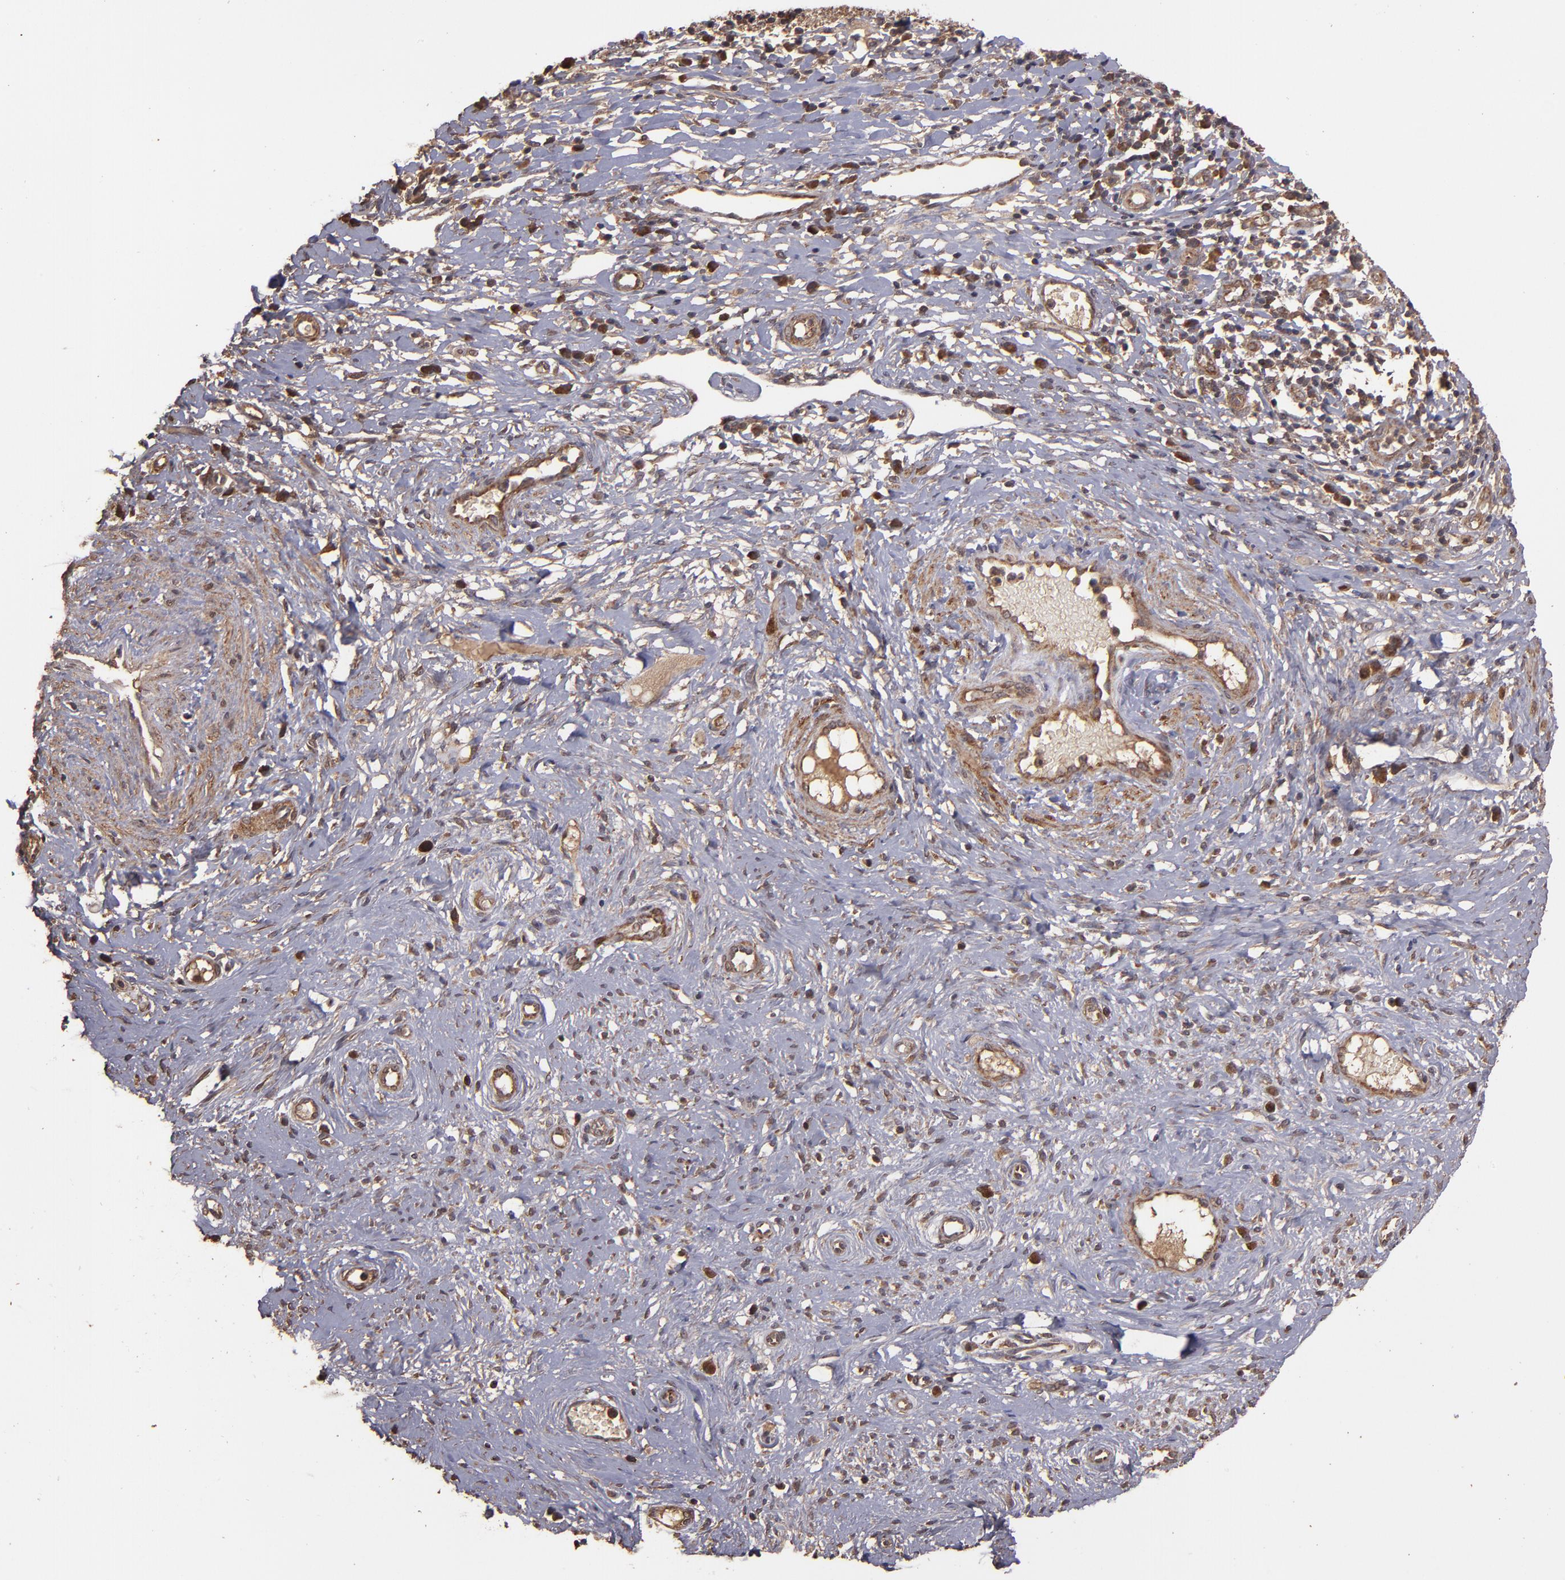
{"staining": {"intensity": "moderate", "quantity": ">75%", "location": "cytoplasmic/membranous"}, "tissue": "cervical cancer", "cell_type": "Tumor cells", "image_type": "cancer", "snomed": [{"axis": "morphology", "description": "Normal tissue, NOS"}, {"axis": "morphology", "description": "Squamous cell carcinoma, NOS"}, {"axis": "topography", "description": "Cervix"}], "caption": "Immunohistochemical staining of human squamous cell carcinoma (cervical) demonstrates medium levels of moderate cytoplasmic/membranous positivity in about >75% of tumor cells. (DAB = brown stain, brightfield microscopy at high magnification).", "gene": "TXNDC16", "patient": {"sex": "female", "age": 39}}